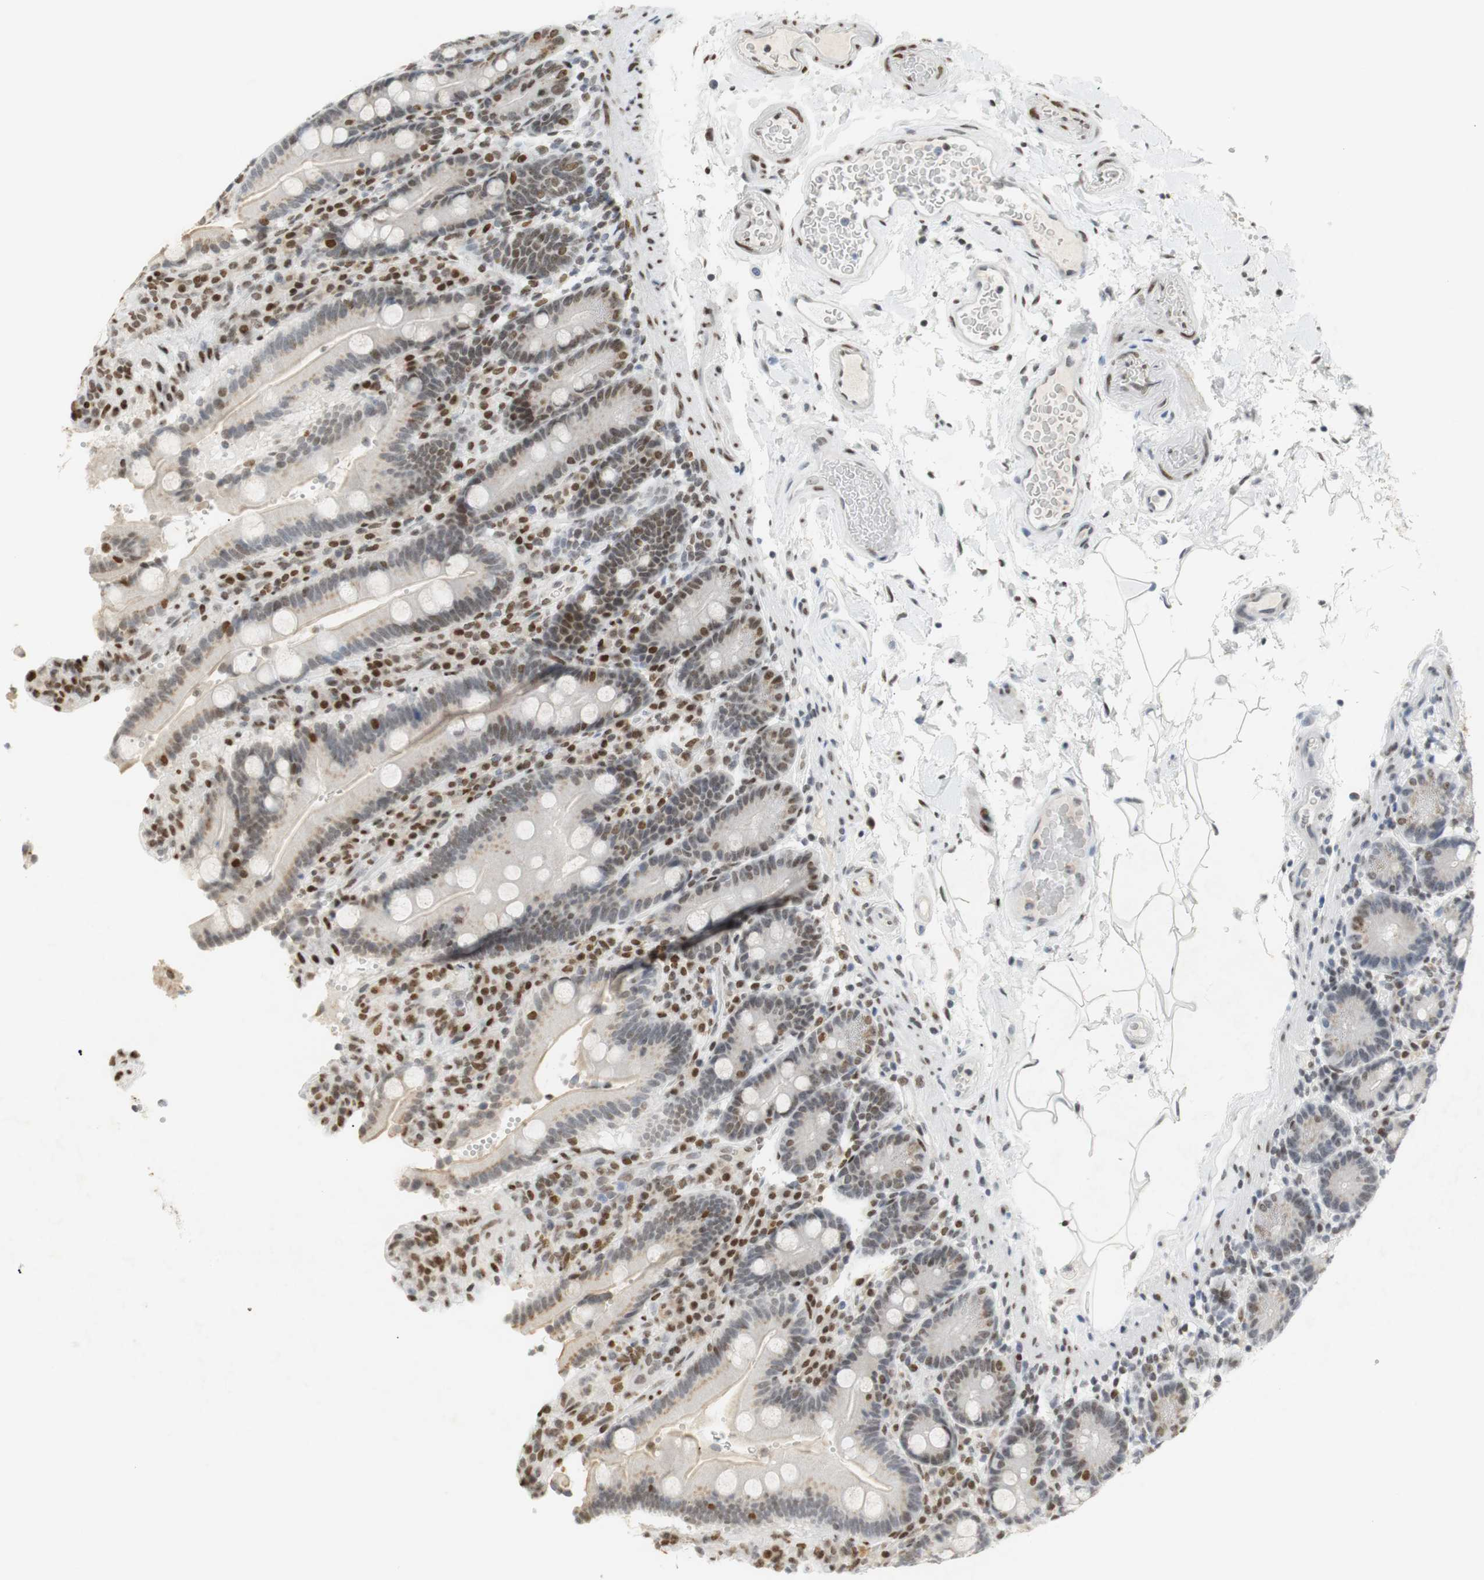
{"staining": {"intensity": "moderate", "quantity": "<25%", "location": "nuclear"}, "tissue": "duodenum", "cell_type": "Glandular cells", "image_type": "normal", "snomed": [{"axis": "morphology", "description": "Normal tissue, NOS"}, {"axis": "topography", "description": "Small intestine, NOS"}], "caption": "This histopathology image reveals IHC staining of unremarkable duodenum, with low moderate nuclear positivity in approximately <25% of glandular cells.", "gene": "BMI1", "patient": {"sex": "female", "age": 71}}